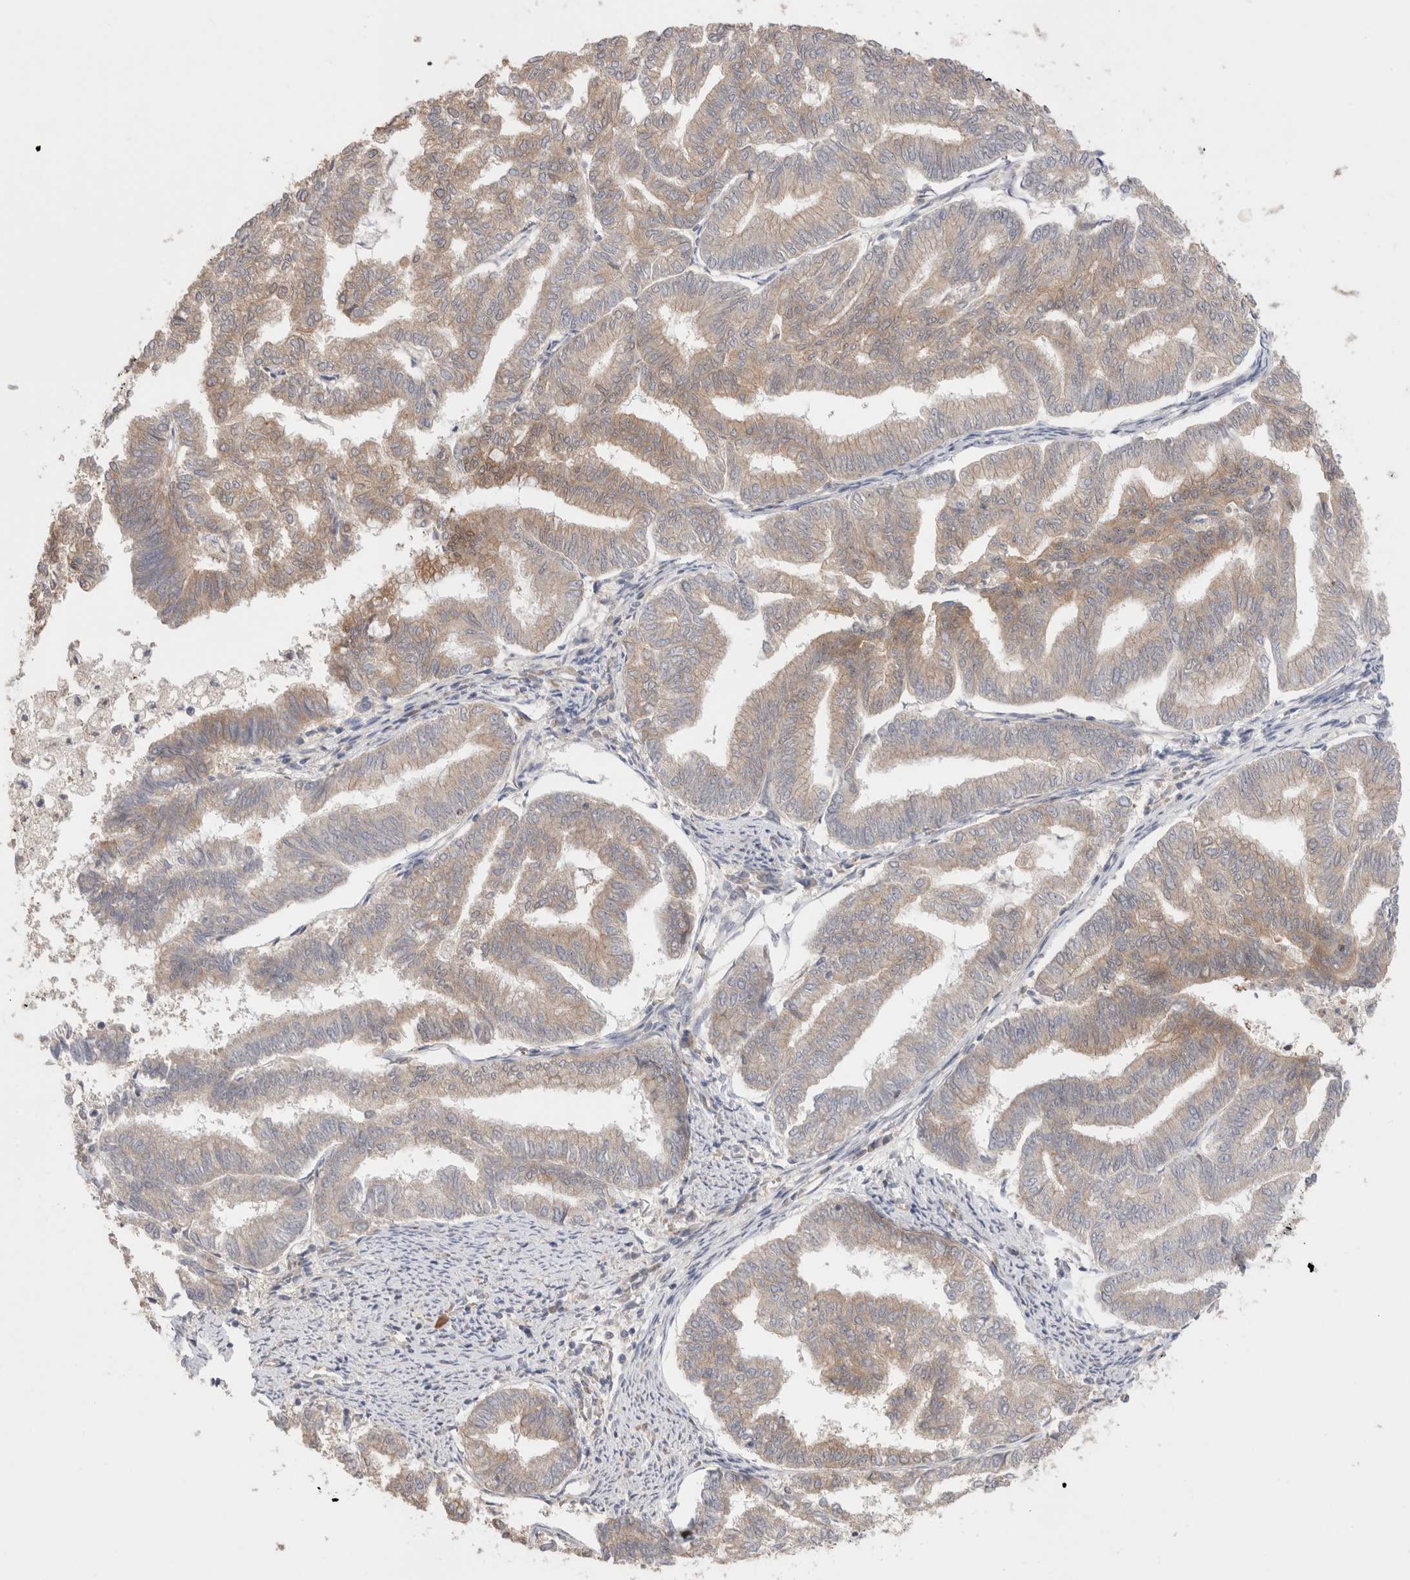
{"staining": {"intensity": "moderate", "quantity": "25%-75%", "location": "cytoplasmic/membranous"}, "tissue": "endometrial cancer", "cell_type": "Tumor cells", "image_type": "cancer", "snomed": [{"axis": "morphology", "description": "Adenocarcinoma, NOS"}, {"axis": "topography", "description": "Endometrium"}], "caption": "About 25%-75% of tumor cells in endometrial cancer (adenocarcinoma) exhibit moderate cytoplasmic/membranous protein positivity as visualized by brown immunohistochemical staining.", "gene": "SLC29A1", "patient": {"sex": "female", "age": 79}}